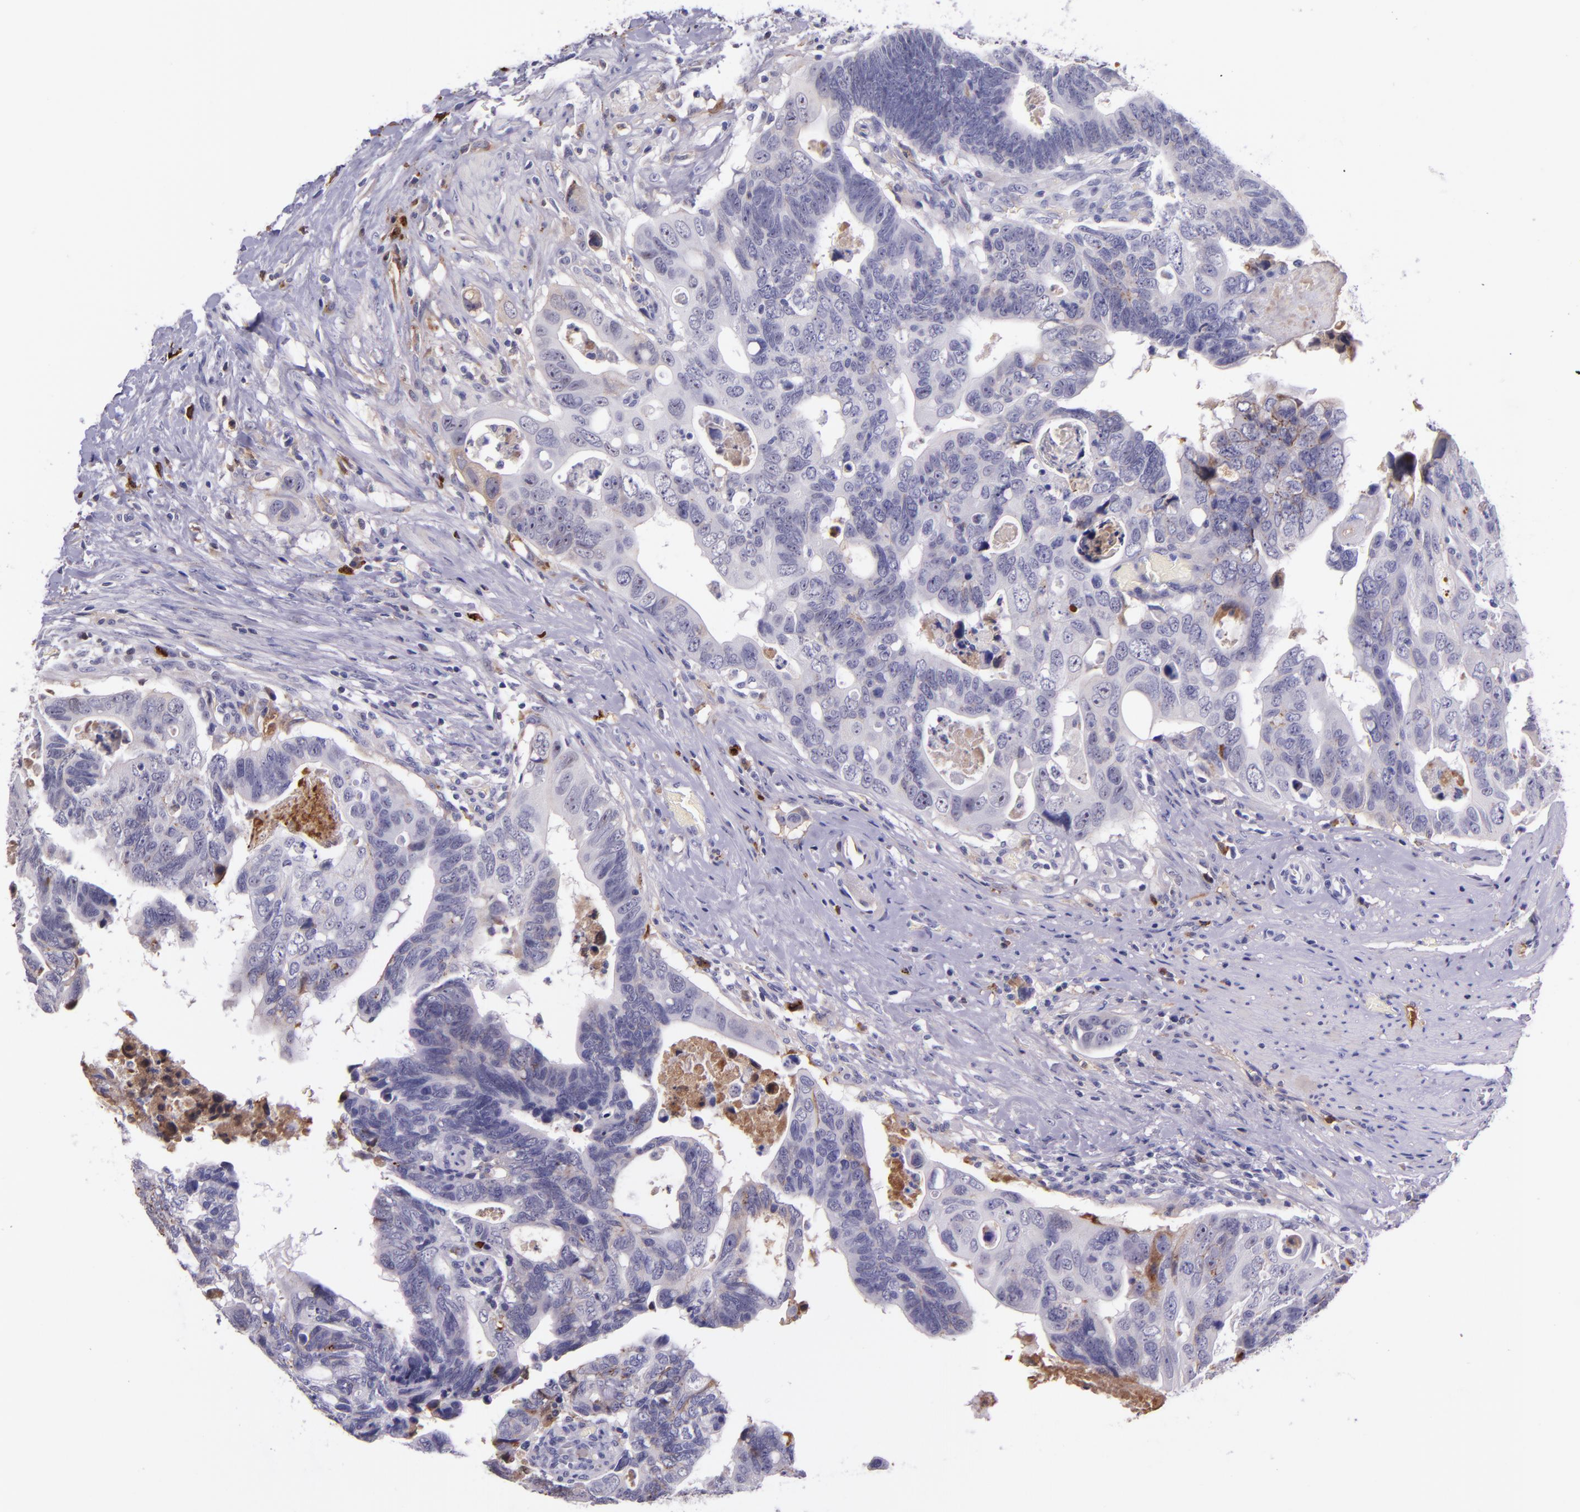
{"staining": {"intensity": "negative", "quantity": "none", "location": "none"}, "tissue": "colorectal cancer", "cell_type": "Tumor cells", "image_type": "cancer", "snomed": [{"axis": "morphology", "description": "Adenocarcinoma, NOS"}, {"axis": "topography", "description": "Rectum"}], "caption": "Protein analysis of colorectal cancer shows no significant positivity in tumor cells. The staining was performed using DAB to visualize the protein expression in brown, while the nuclei were stained in blue with hematoxylin (Magnification: 20x).", "gene": "KNG1", "patient": {"sex": "male", "age": 53}}